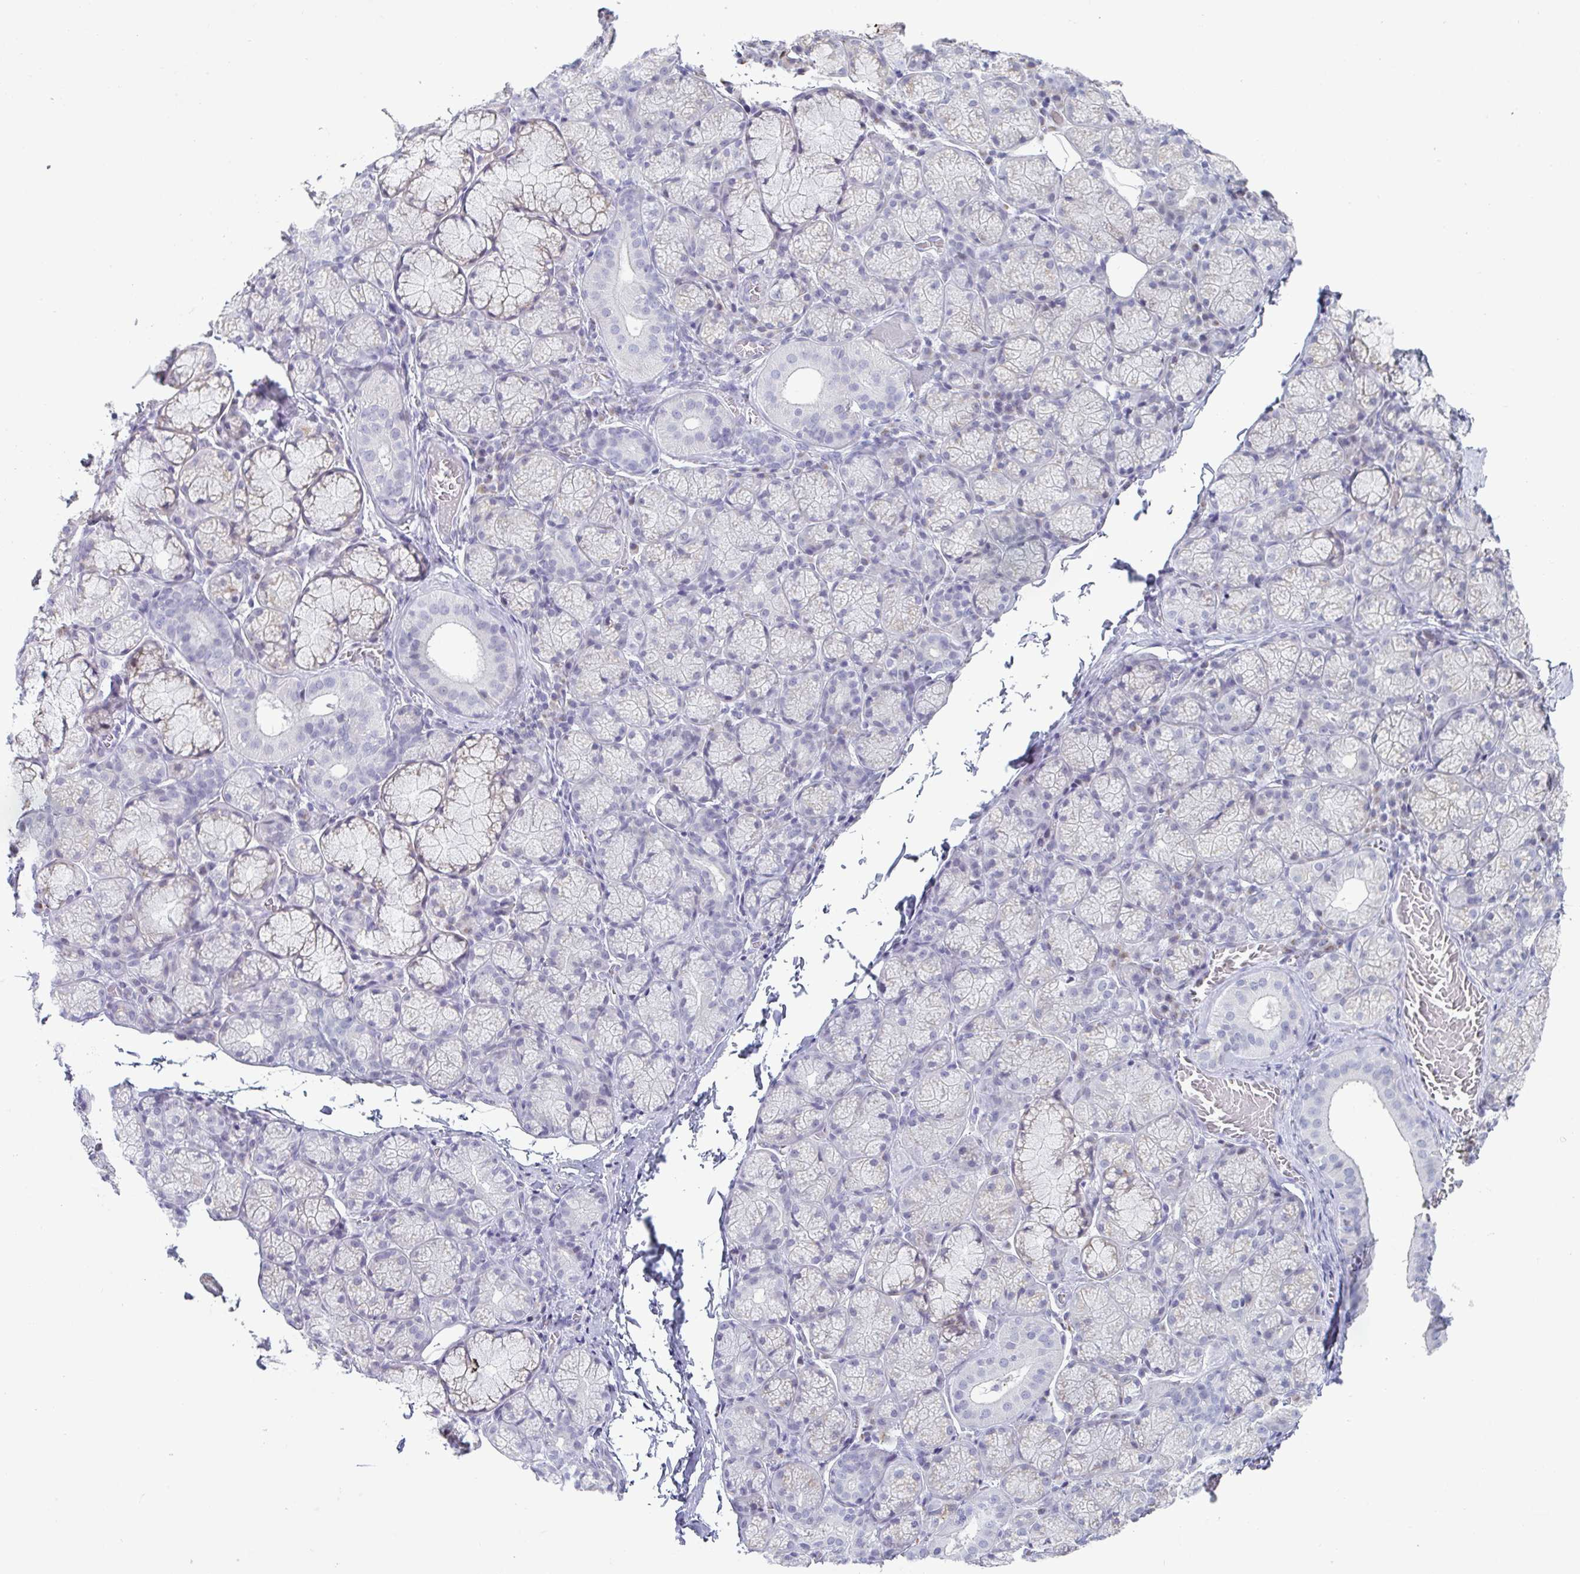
{"staining": {"intensity": "weak", "quantity": "<25%", "location": "cytoplasmic/membranous"}, "tissue": "salivary gland", "cell_type": "Glandular cells", "image_type": "normal", "snomed": [{"axis": "morphology", "description": "Normal tissue, NOS"}, {"axis": "topography", "description": "Salivary gland"}], "caption": "Image shows no significant protein expression in glandular cells of benign salivary gland.", "gene": "VSIG10L", "patient": {"sex": "female", "age": 24}}